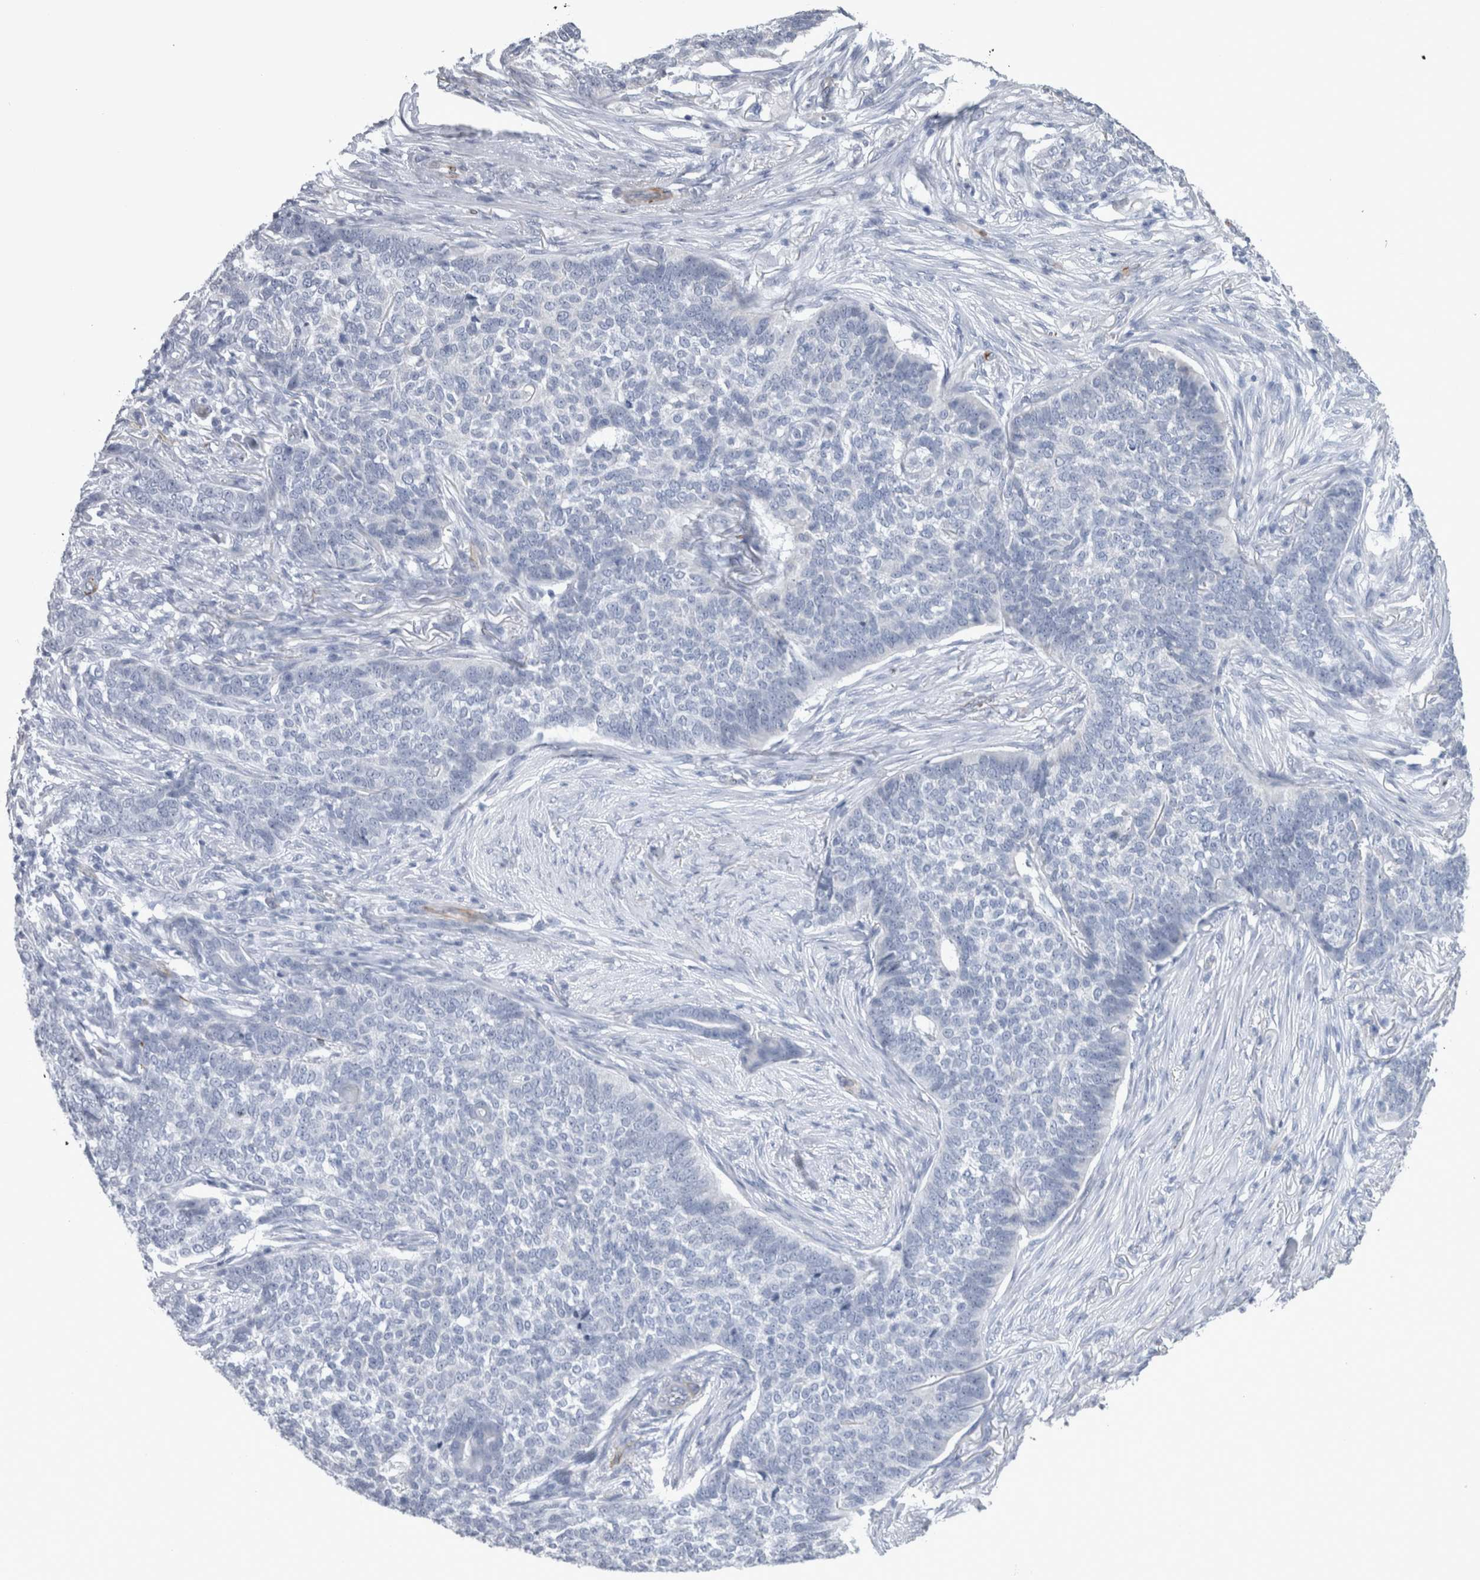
{"staining": {"intensity": "negative", "quantity": "none", "location": "none"}, "tissue": "skin cancer", "cell_type": "Tumor cells", "image_type": "cancer", "snomed": [{"axis": "morphology", "description": "Basal cell carcinoma"}, {"axis": "topography", "description": "Skin"}], "caption": "Immunohistochemistry photomicrograph of neoplastic tissue: human skin cancer stained with DAB exhibits no significant protein positivity in tumor cells.", "gene": "VWDE", "patient": {"sex": "male", "age": 85}}